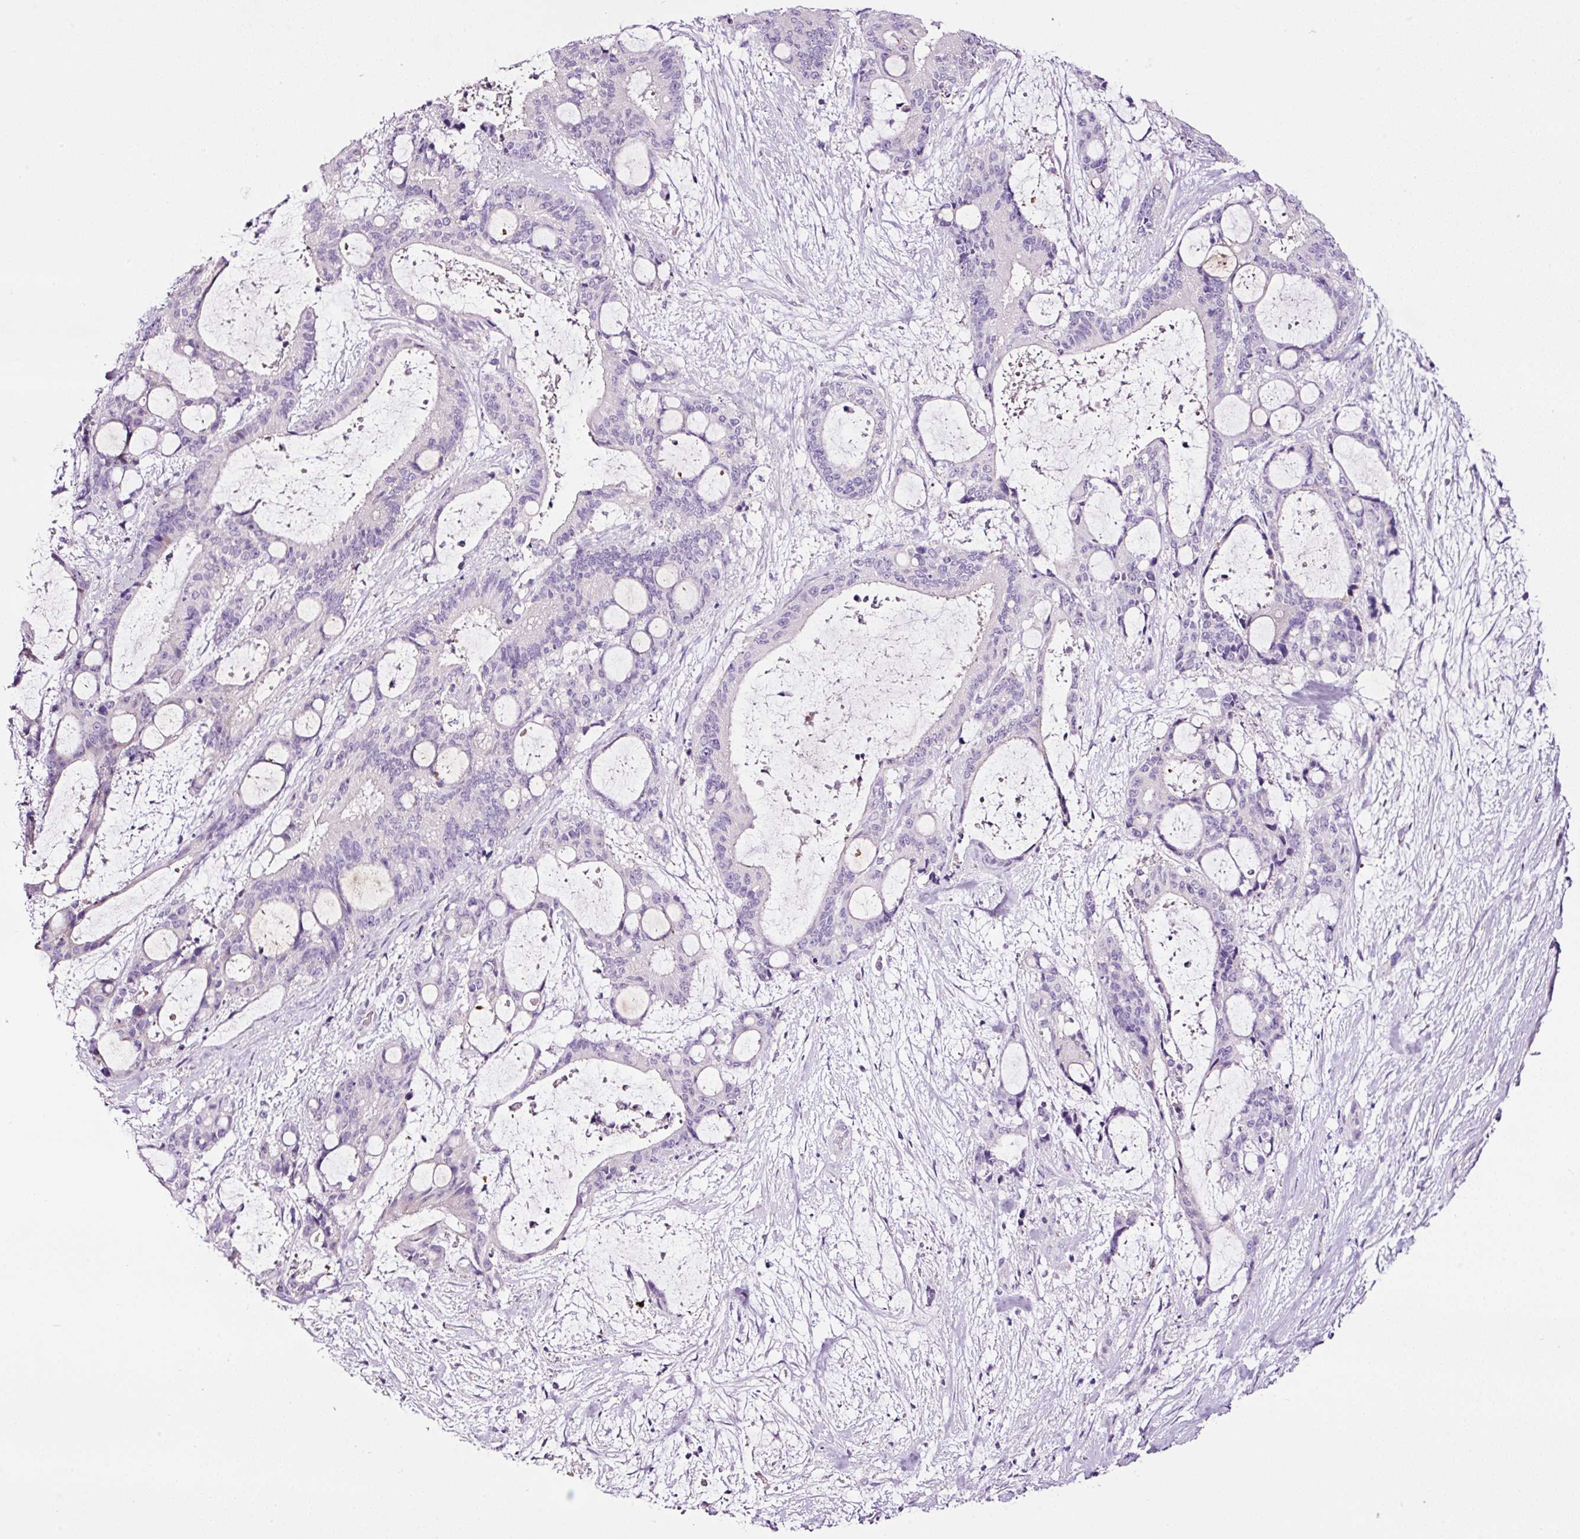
{"staining": {"intensity": "negative", "quantity": "none", "location": "none"}, "tissue": "liver cancer", "cell_type": "Tumor cells", "image_type": "cancer", "snomed": [{"axis": "morphology", "description": "Normal tissue, NOS"}, {"axis": "morphology", "description": "Cholangiocarcinoma"}, {"axis": "topography", "description": "Liver"}, {"axis": "topography", "description": "Peripheral nerve tissue"}], "caption": "Photomicrograph shows no protein positivity in tumor cells of cholangiocarcinoma (liver) tissue. (DAB (3,3'-diaminobenzidine) IHC with hematoxylin counter stain).", "gene": "PAM", "patient": {"sex": "female", "age": 73}}